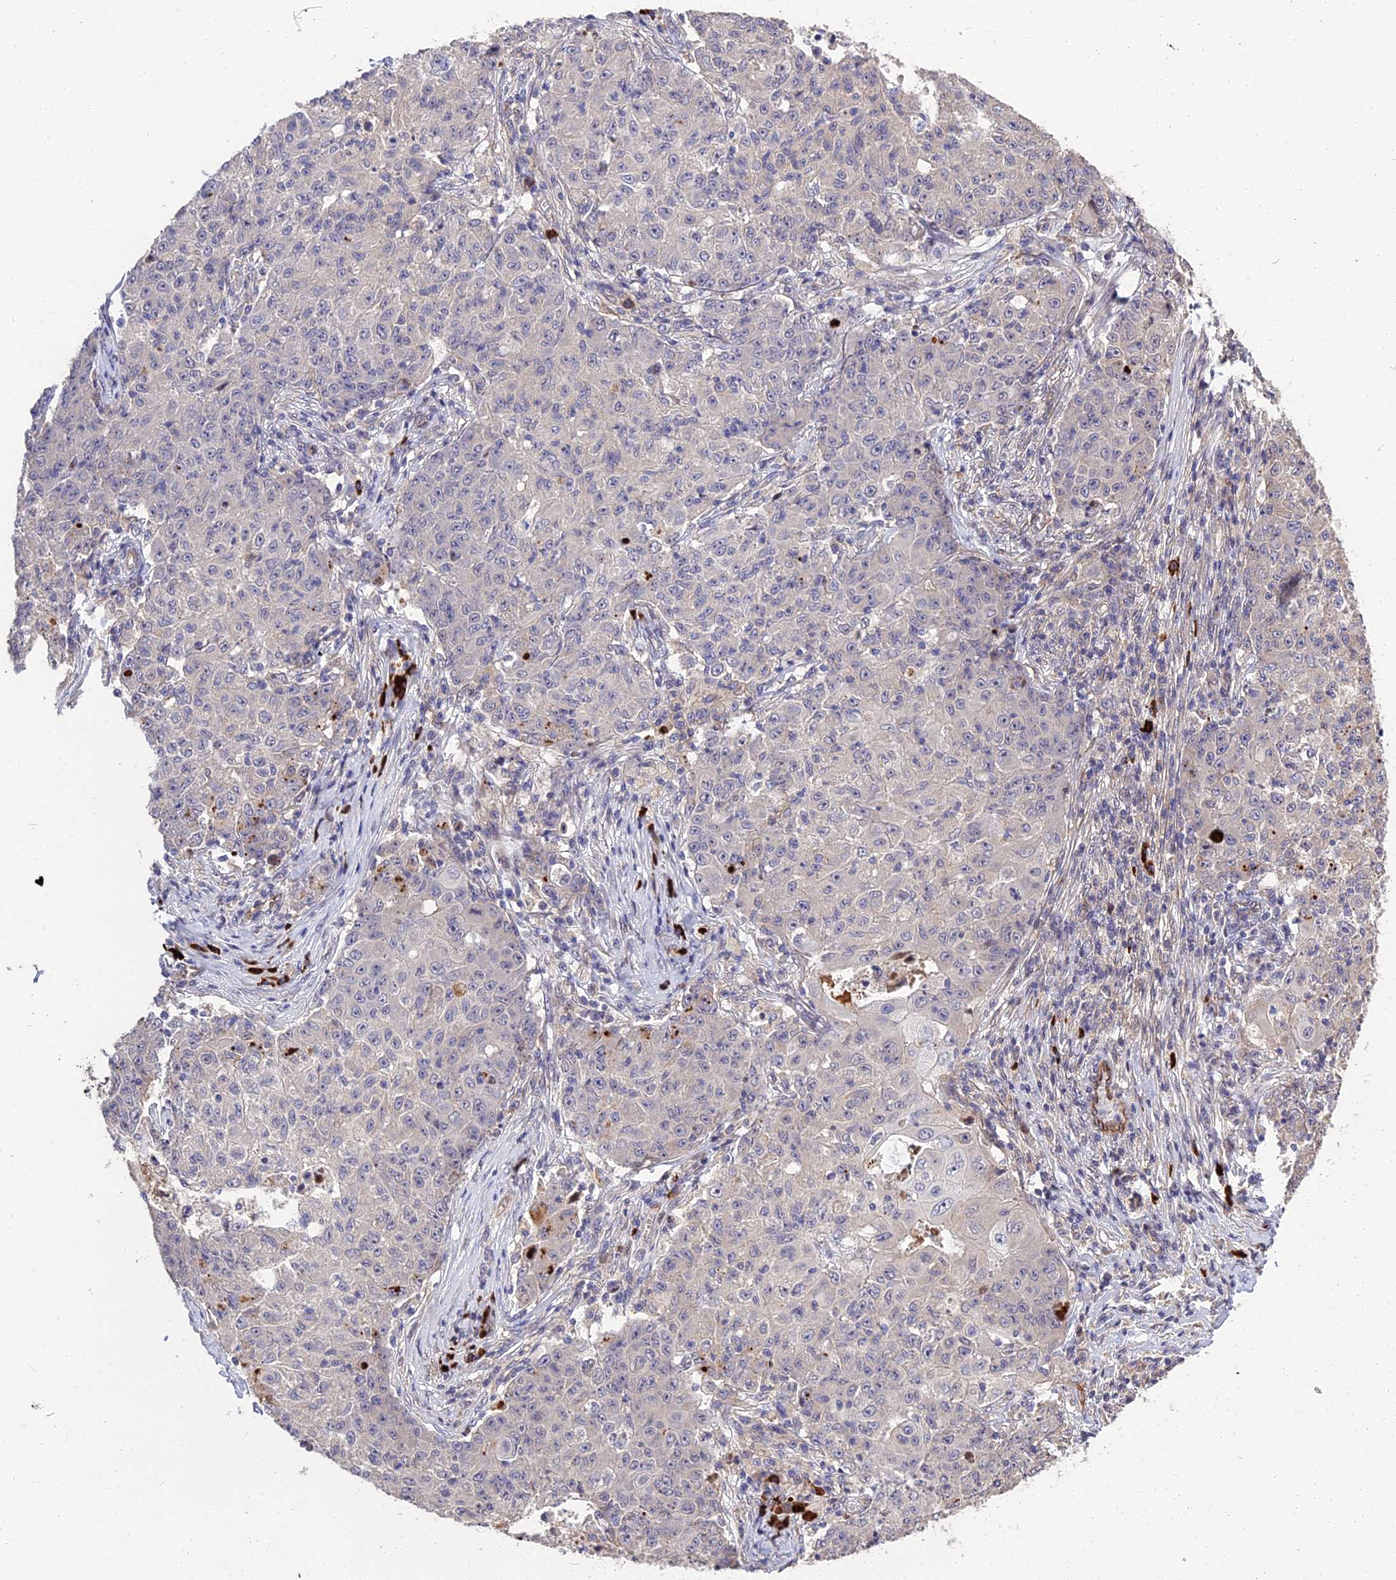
{"staining": {"intensity": "negative", "quantity": "none", "location": "none"}, "tissue": "ovarian cancer", "cell_type": "Tumor cells", "image_type": "cancer", "snomed": [{"axis": "morphology", "description": "Carcinoma, endometroid"}, {"axis": "topography", "description": "Ovary"}], "caption": "There is no significant positivity in tumor cells of ovarian cancer (endometroid carcinoma).", "gene": "MFSD2A", "patient": {"sex": "female", "age": 42}}